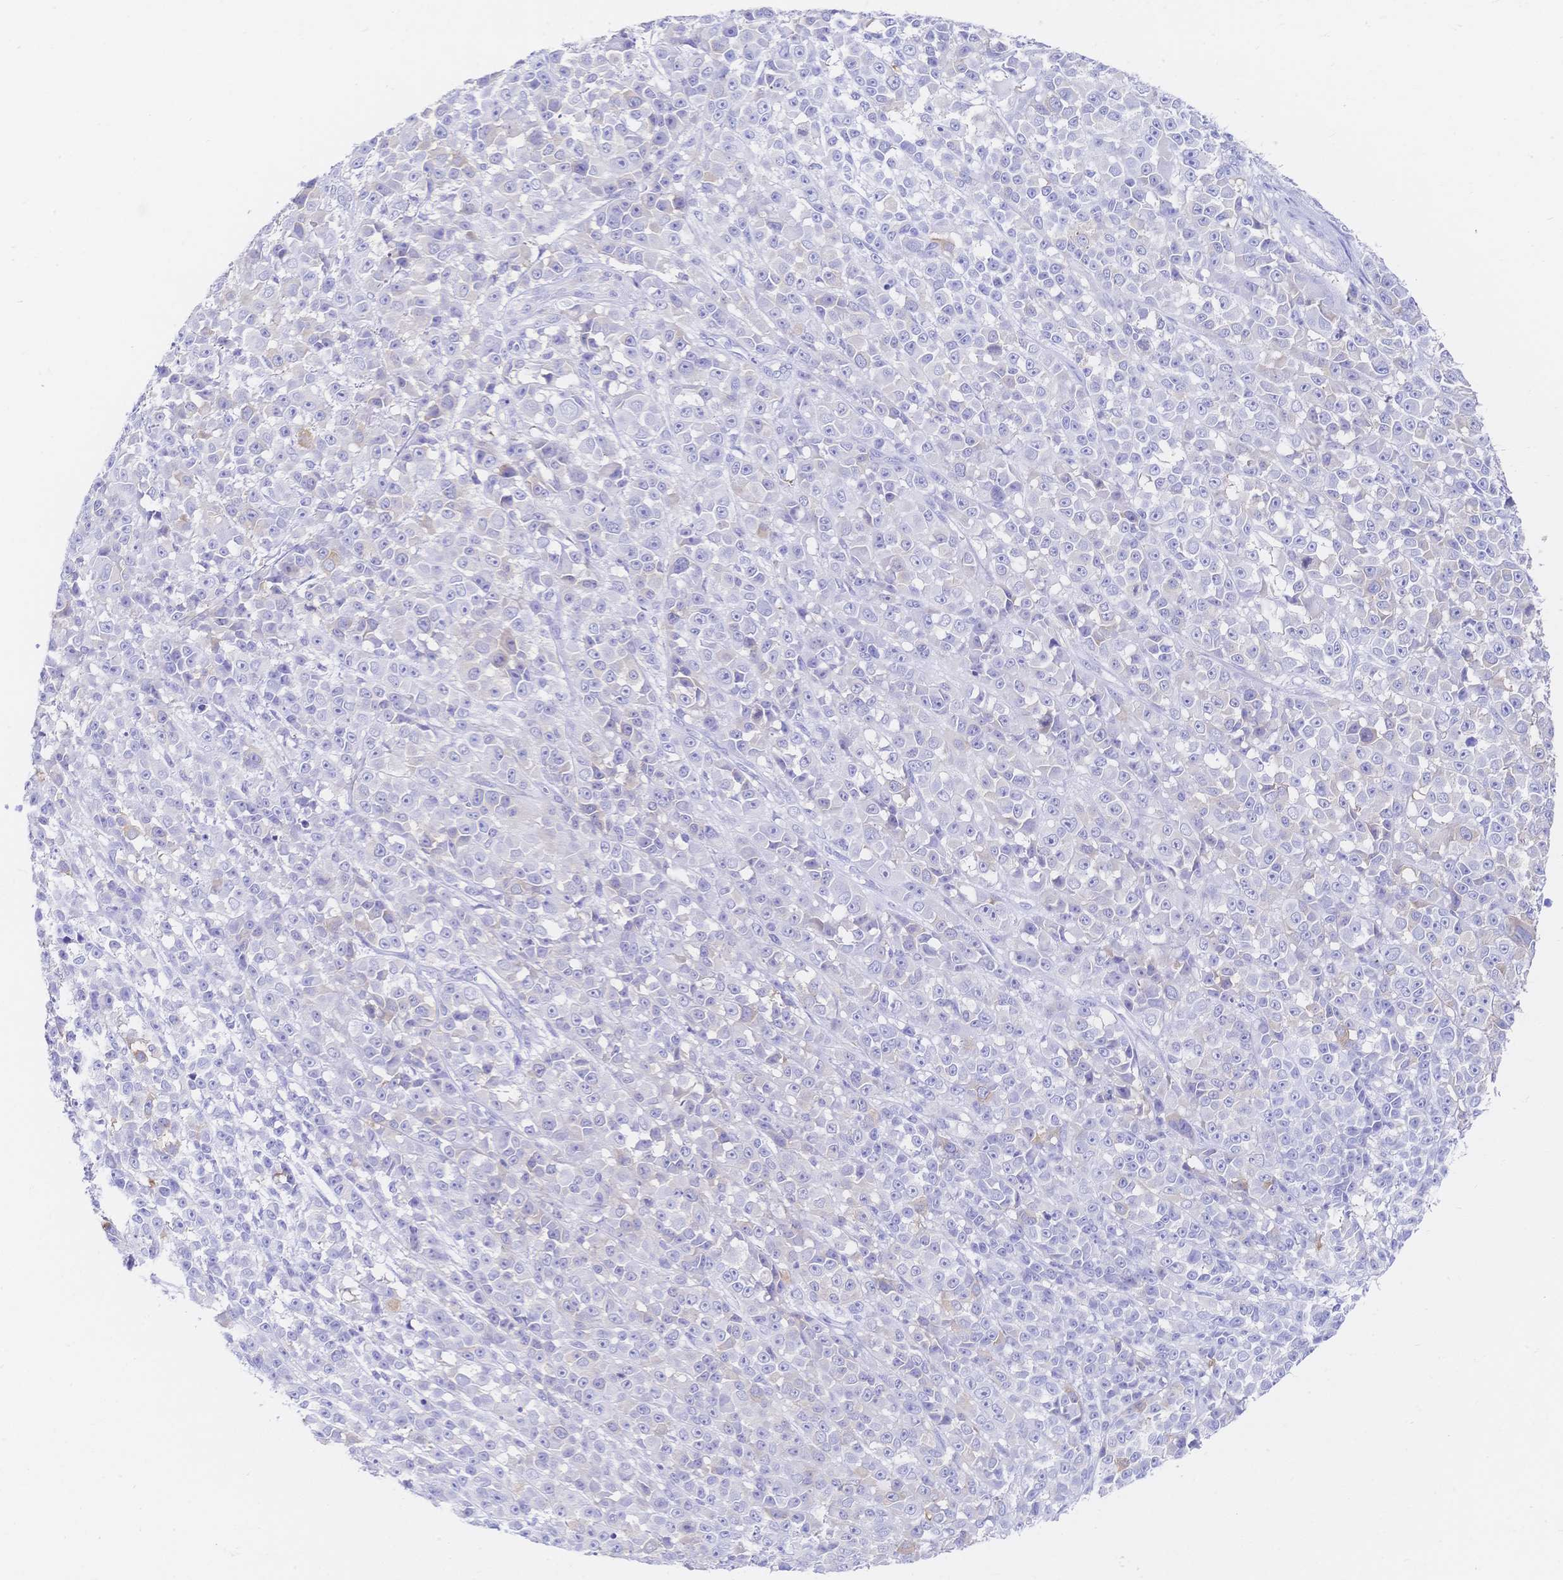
{"staining": {"intensity": "negative", "quantity": "none", "location": "none"}, "tissue": "melanoma", "cell_type": "Tumor cells", "image_type": "cancer", "snomed": [{"axis": "morphology", "description": "Malignant melanoma, NOS"}, {"axis": "topography", "description": "Skin"}, {"axis": "topography", "description": "Skin of back"}], "caption": "Tumor cells show no significant protein expression in malignant melanoma.", "gene": "RRM1", "patient": {"sex": "male", "age": 91}}